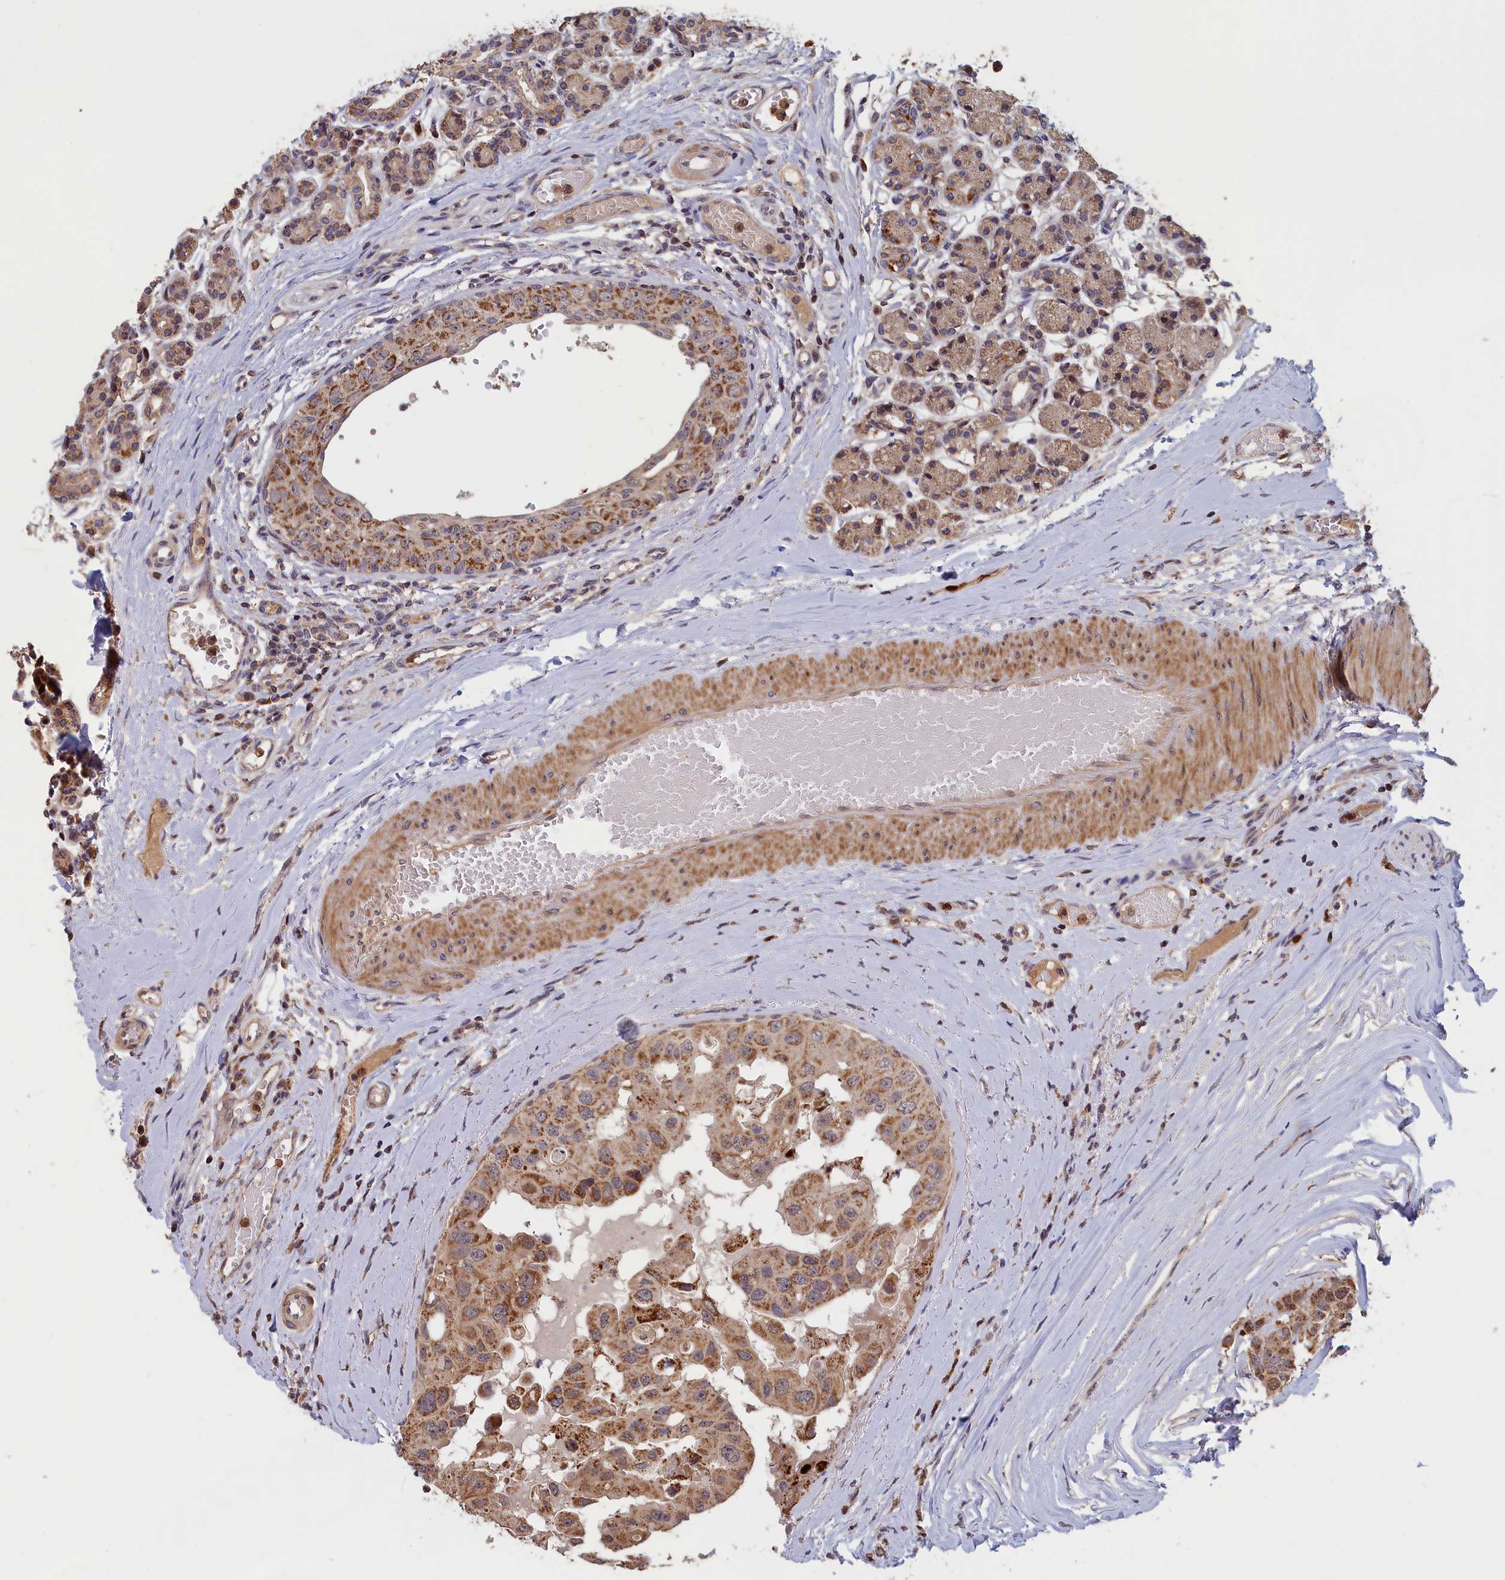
{"staining": {"intensity": "strong", "quantity": ">75%", "location": "cytoplasmic/membranous"}, "tissue": "head and neck cancer", "cell_type": "Tumor cells", "image_type": "cancer", "snomed": [{"axis": "morphology", "description": "Adenocarcinoma, NOS"}, {"axis": "morphology", "description": "Adenocarcinoma, metastatic, NOS"}, {"axis": "topography", "description": "Head-Neck"}], "caption": "IHC (DAB) staining of head and neck cancer exhibits strong cytoplasmic/membranous protein staining in about >75% of tumor cells.", "gene": "EPB41L4B", "patient": {"sex": "male", "age": 75}}